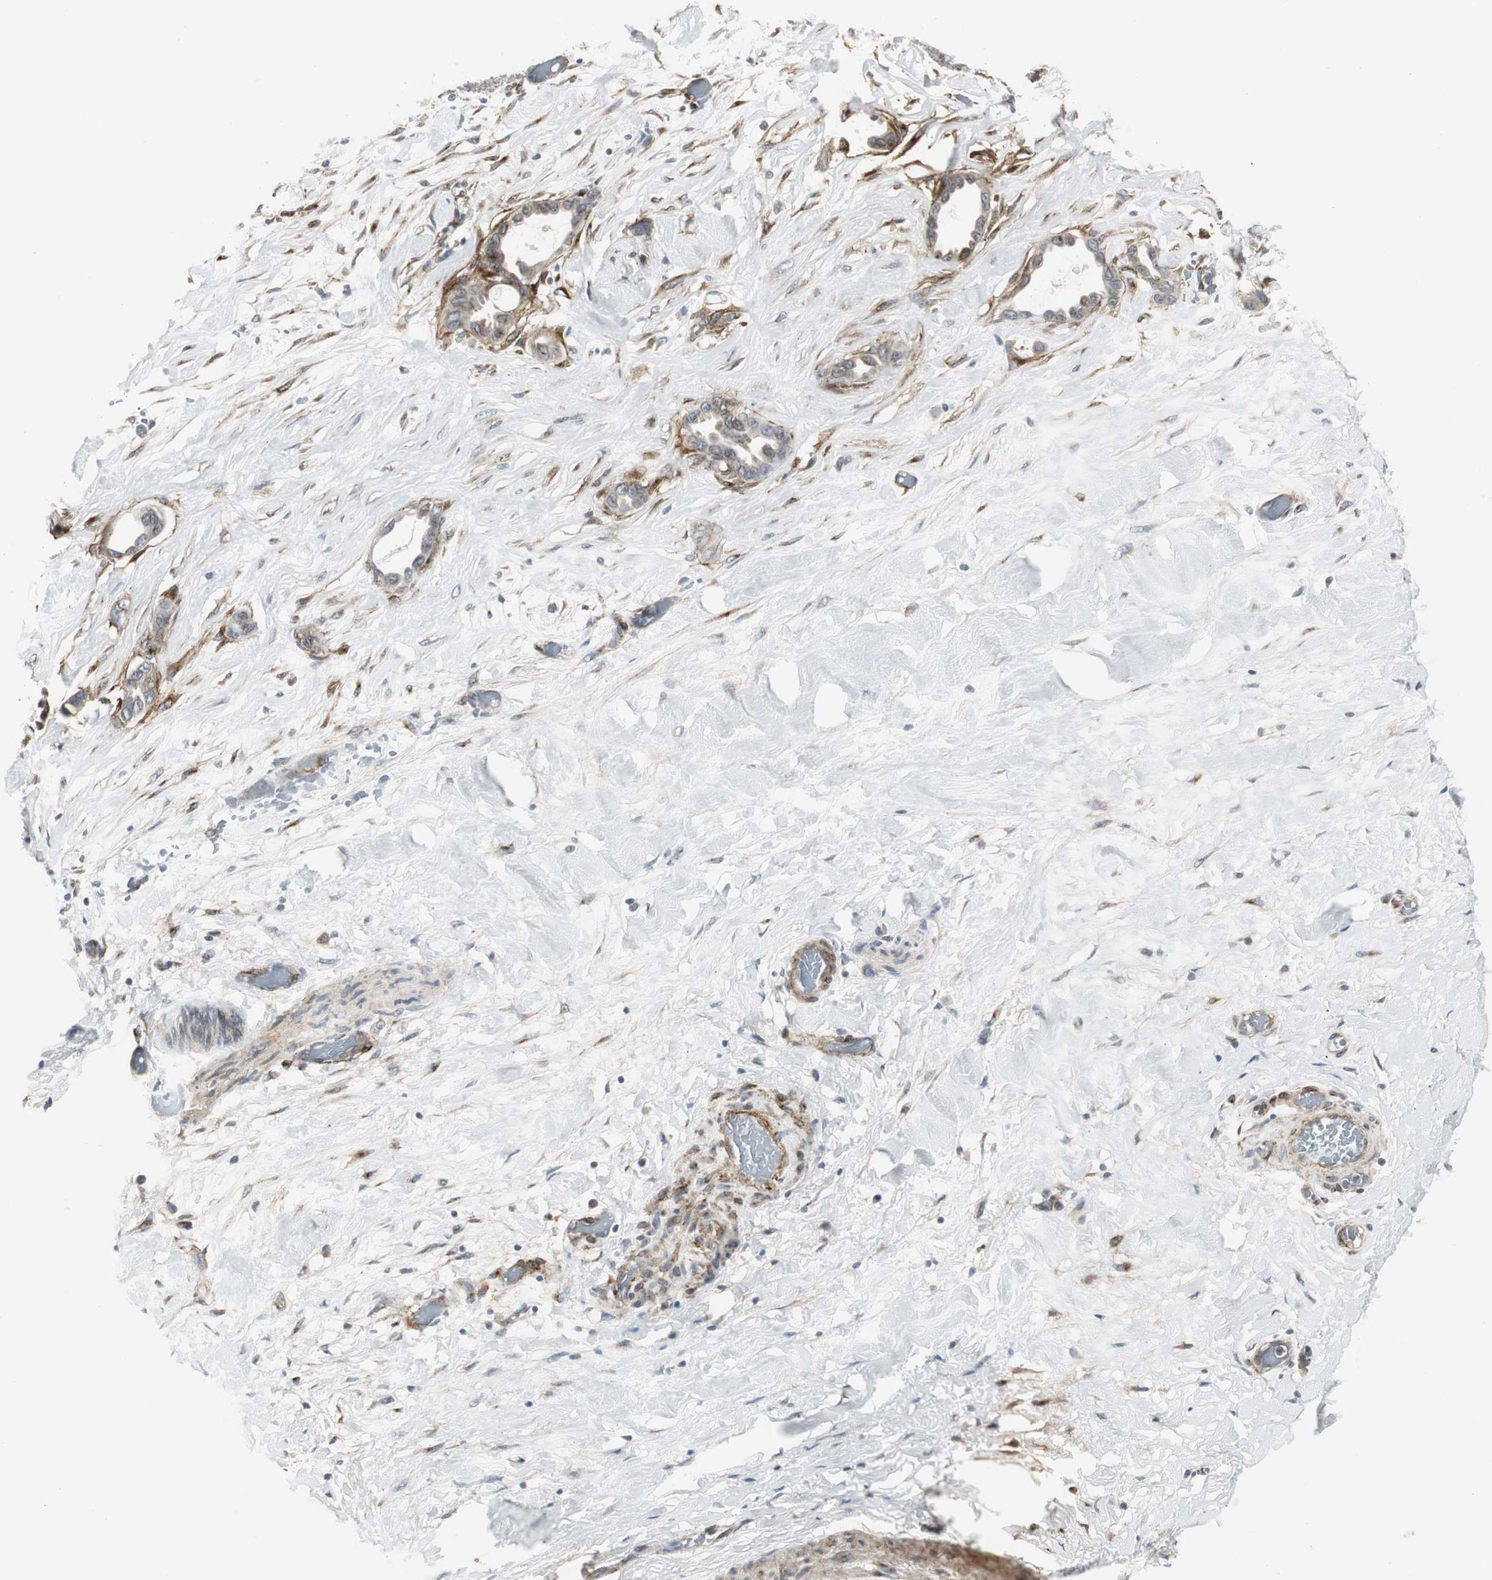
{"staining": {"intensity": "moderate", "quantity": "25%-75%", "location": "cytoplasmic/membranous"}, "tissue": "liver cancer", "cell_type": "Tumor cells", "image_type": "cancer", "snomed": [{"axis": "morphology", "description": "Cholangiocarcinoma"}, {"axis": "topography", "description": "Liver"}], "caption": "IHC photomicrograph of human liver cholangiocarcinoma stained for a protein (brown), which displays medium levels of moderate cytoplasmic/membranous expression in approximately 25%-75% of tumor cells.", "gene": "SCYL3", "patient": {"sex": "female", "age": 65}}